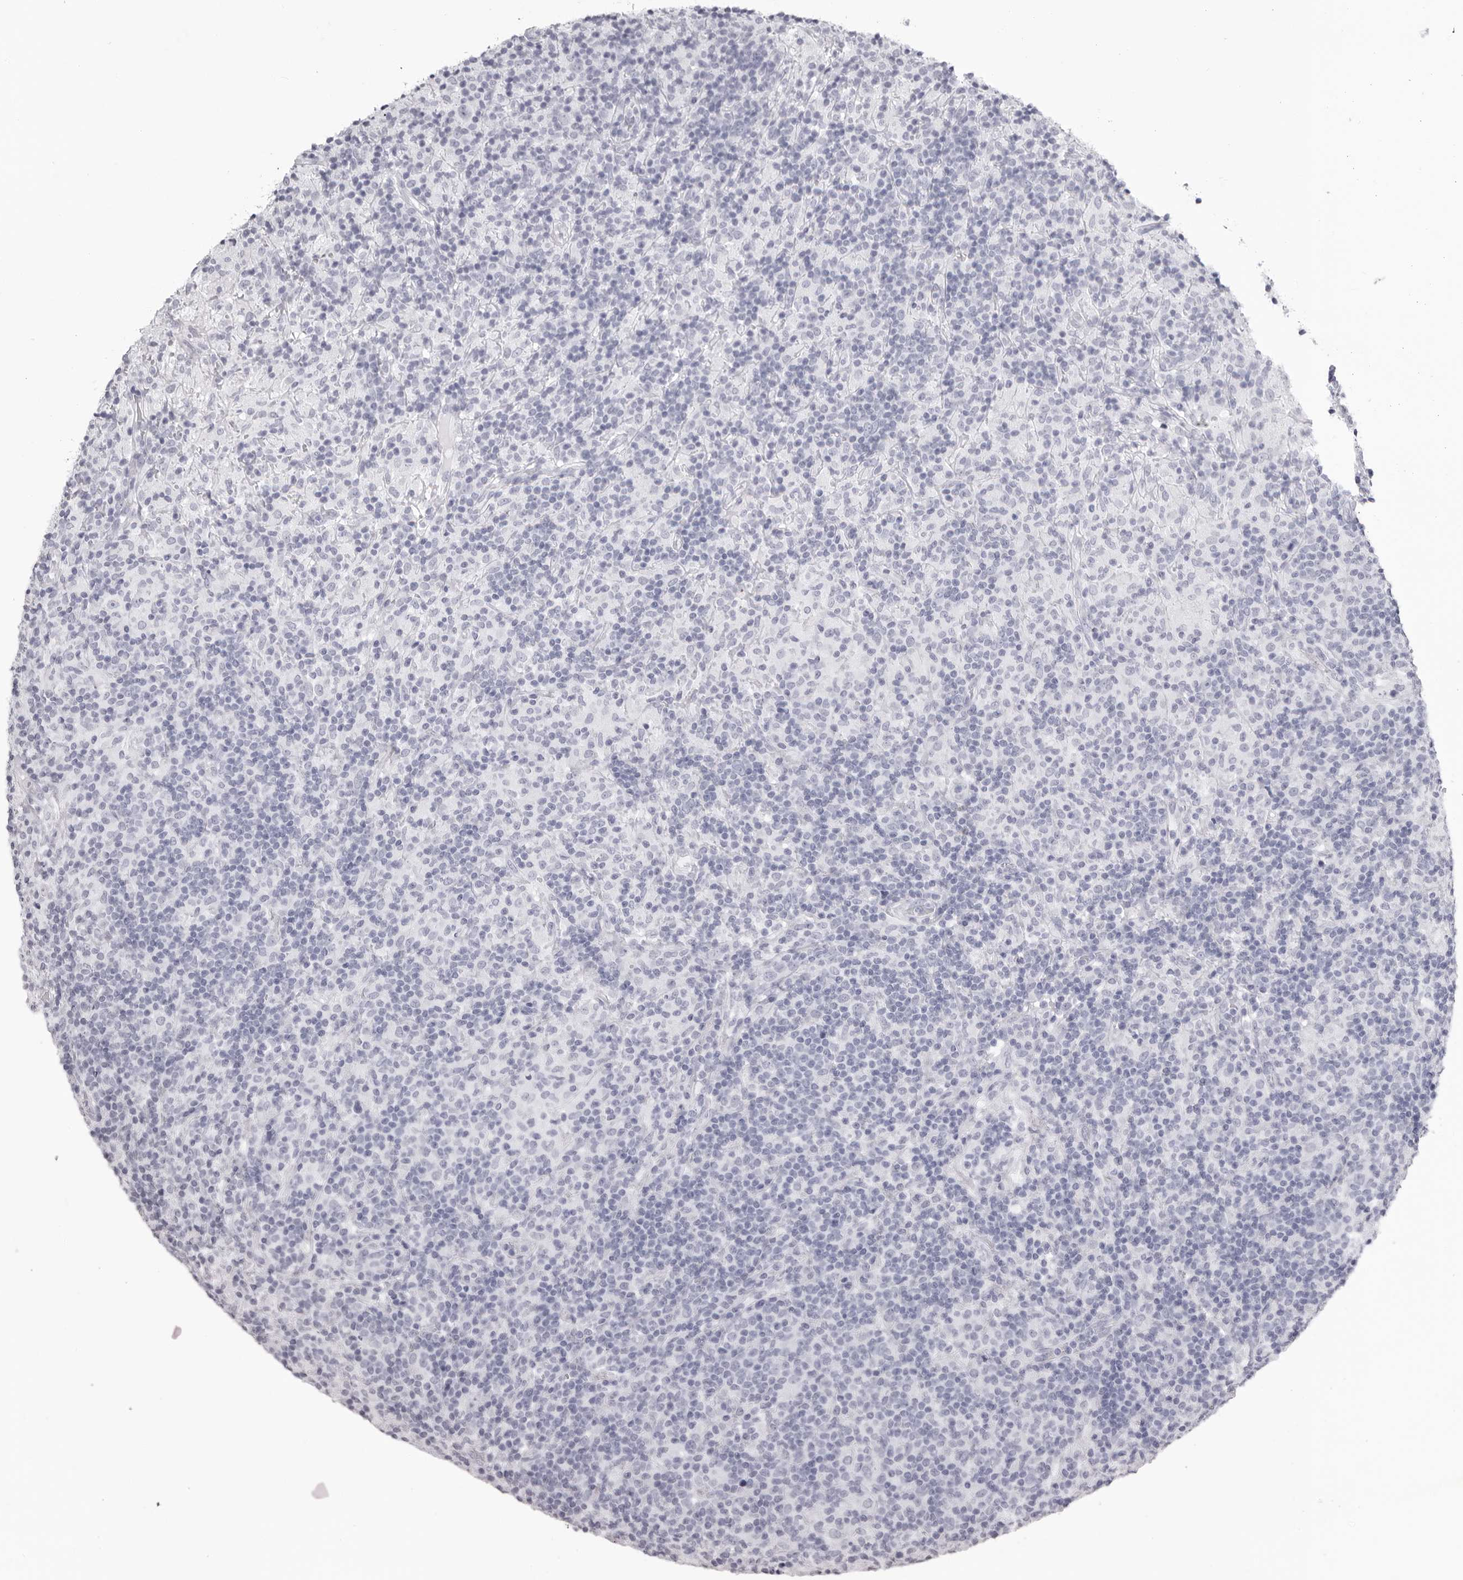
{"staining": {"intensity": "negative", "quantity": "none", "location": "none"}, "tissue": "lymphoma", "cell_type": "Tumor cells", "image_type": "cancer", "snomed": [{"axis": "morphology", "description": "Hodgkin's disease, NOS"}, {"axis": "topography", "description": "Lymph node"}], "caption": "Immunohistochemistry histopathology image of neoplastic tissue: human Hodgkin's disease stained with DAB (3,3'-diaminobenzidine) demonstrates no significant protein positivity in tumor cells.", "gene": "CST1", "patient": {"sex": "male", "age": 70}}